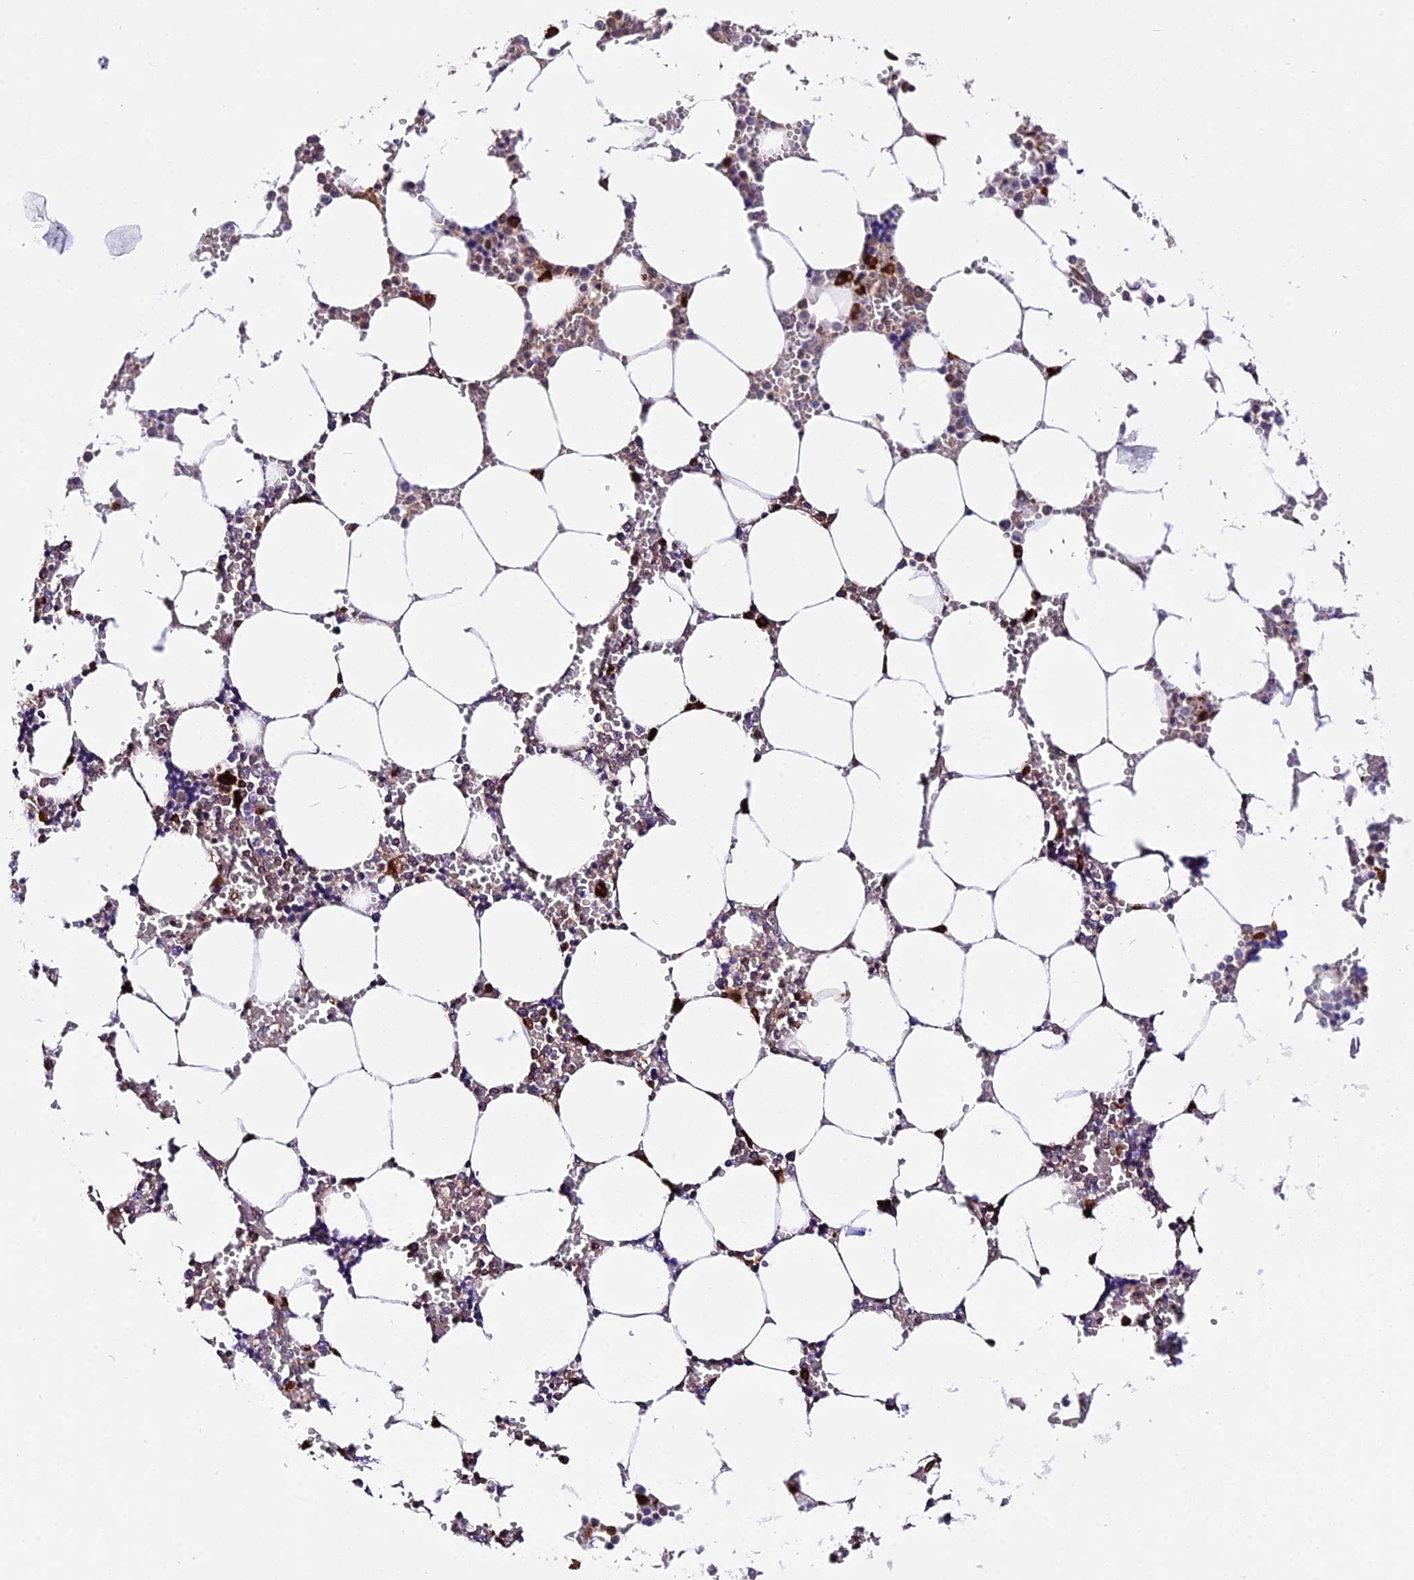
{"staining": {"intensity": "strong", "quantity": "25%-75%", "location": "cytoplasmic/membranous,nuclear"}, "tissue": "bone marrow", "cell_type": "Hematopoietic cells", "image_type": "normal", "snomed": [{"axis": "morphology", "description": "Normal tissue, NOS"}, {"axis": "topography", "description": "Bone marrow"}], "caption": "Immunohistochemistry (IHC) (DAB (3,3'-diaminobenzidine)) staining of unremarkable bone marrow reveals strong cytoplasmic/membranous,nuclear protein expression in approximately 25%-75% of hematopoietic cells.", "gene": "HERPUD1", "patient": {"sex": "male", "age": 64}}